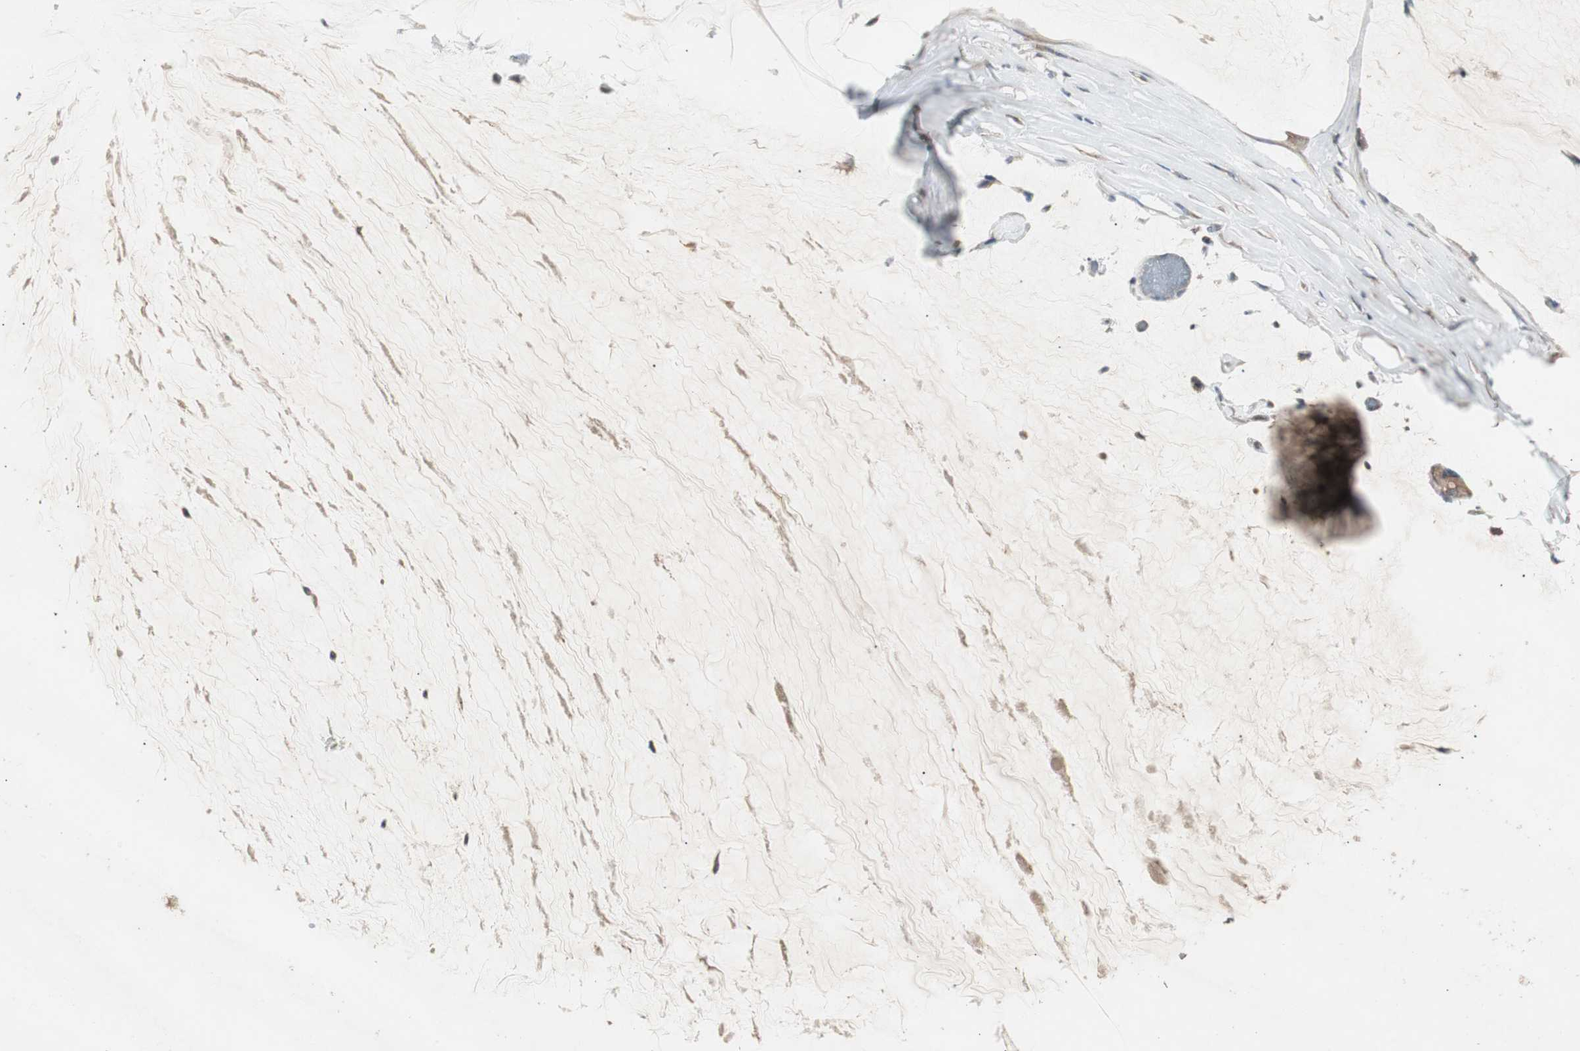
{"staining": {"intensity": "weak", "quantity": ">75%", "location": "cytoplasmic/membranous"}, "tissue": "ovarian cancer", "cell_type": "Tumor cells", "image_type": "cancer", "snomed": [{"axis": "morphology", "description": "Cystadenocarcinoma, mucinous, NOS"}, {"axis": "topography", "description": "Ovary"}], "caption": "Weak cytoplasmic/membranous expression for a protein is identified in about >75% of tumor cells of ovarian cancer using IHC.", "gene": "ZMPSTE24", "patient": {"sex": "female", "age": 39}}